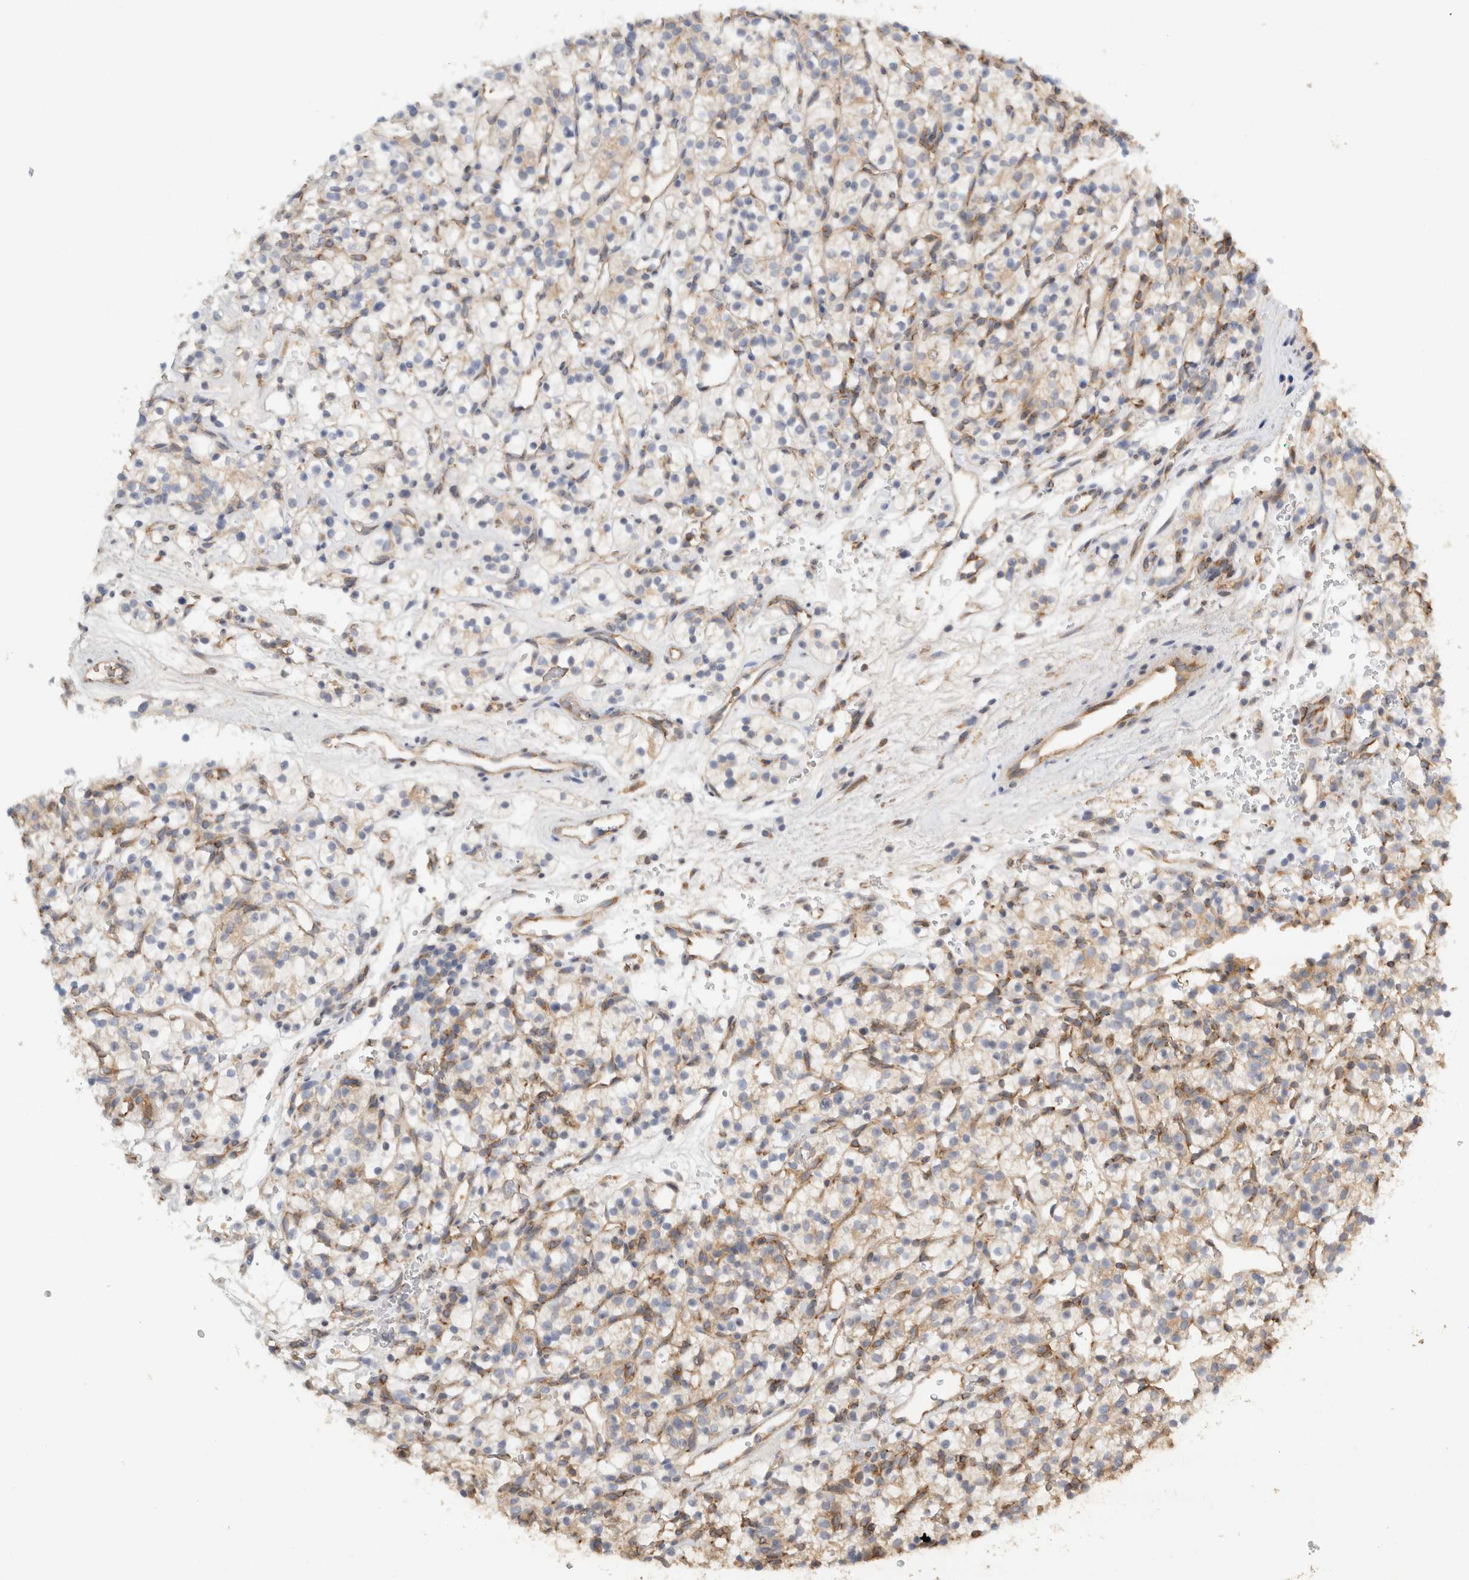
{"staining": {"intensity": "negative", "quantity": "none", "location": "none"}, "tissue": "renal cancer", "cell_type": "Tumor cells", "image_type": "cancer", "snomed": [{"axis": "morphology", "description": "Adenocarcinoma, NOS"}, {"axis": "topography", "description": "Kidney"}], "caption": "Histopathology image shows no protein positivity in tumor cells of renal cancer tissue.", "gene": "EIF4G3", "patient": {"sex": "female", "age": 57}}